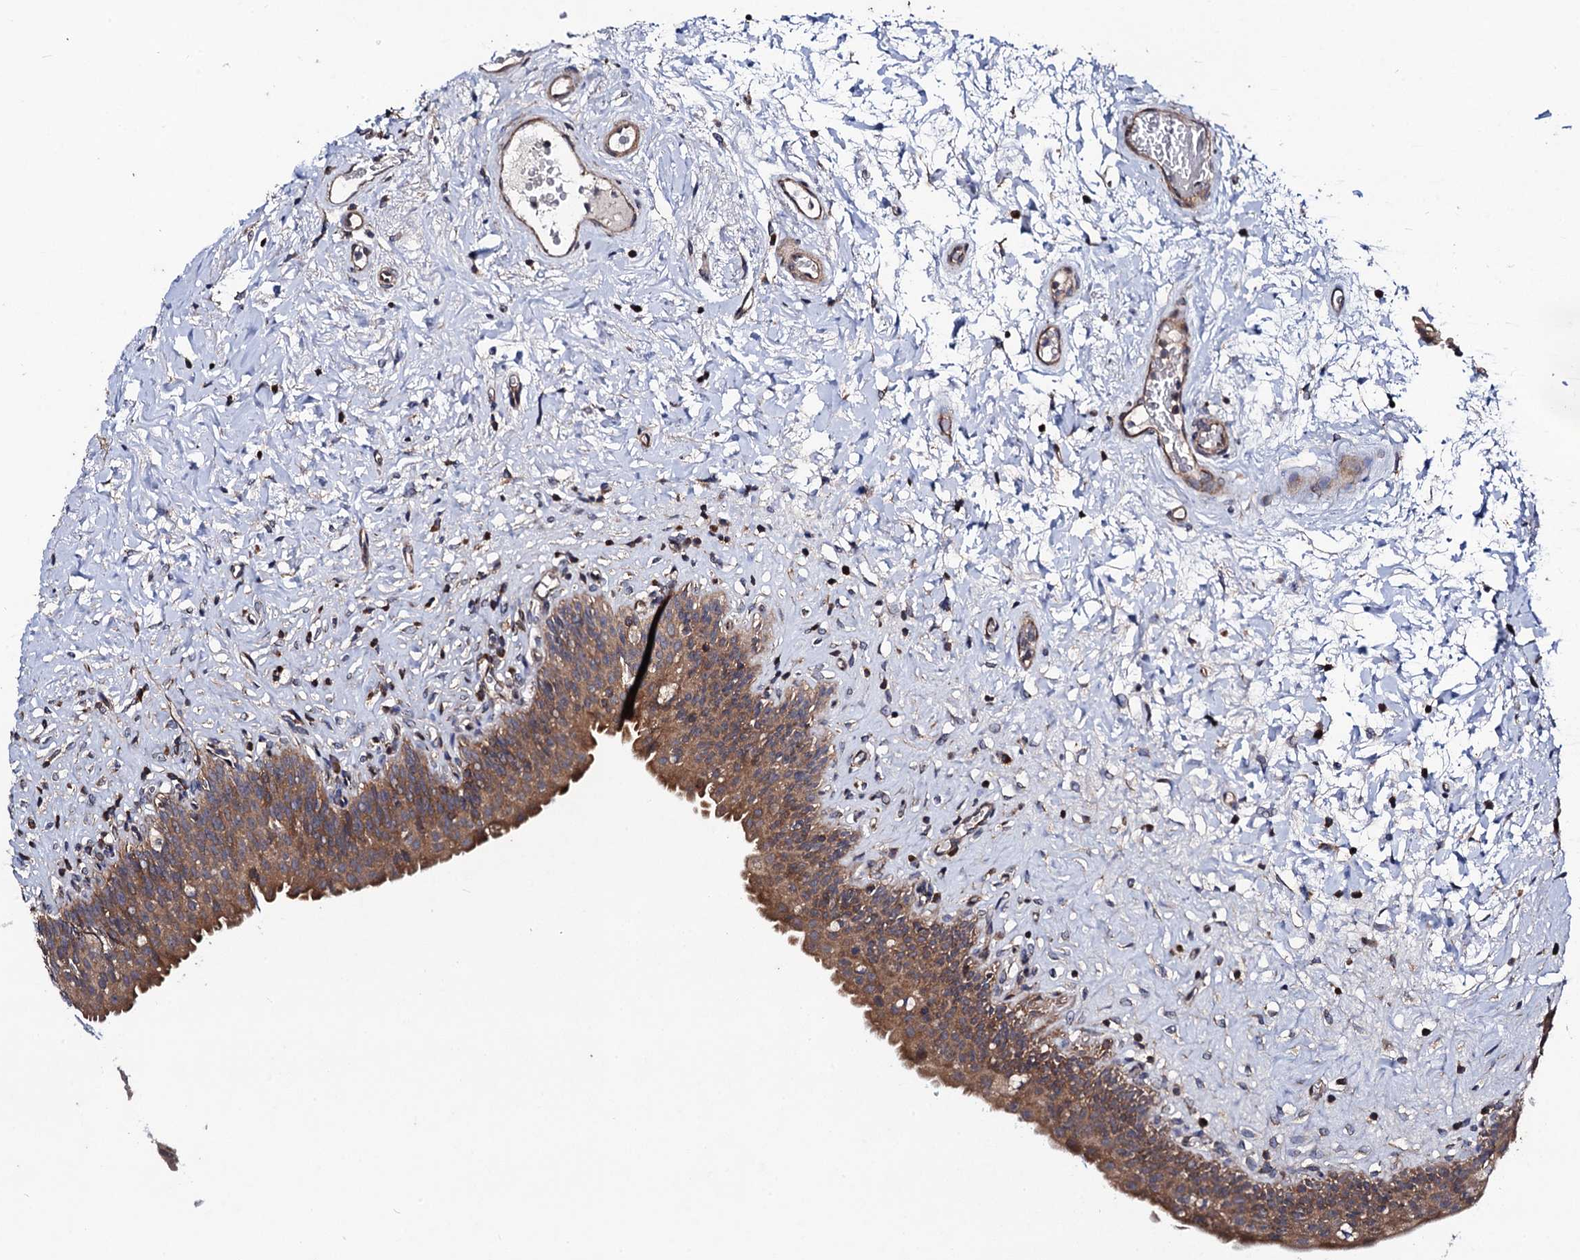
{"staining": {"intensity": "moderate", "quantity": ">75%", "location": "cytoplasmic/membranous"}, "tissue": "urinary bladder", "cell_type": "Urothelial cells", "image_type": "normal", "snomed": [{"axis": "morphology", "description": "Normal tissue, NOS"}, {"axis": "topography", "description": "Urinary bladder"}], "caption": "Immunohistochemistry (DAB (3,3'-diaminobenzidine)) staining of unremarkable urinary bladder displays moderate cytoplasmic/membranous protein staining in about >75% of urothelial cells.", "gene": "DYDC1", "patient": {"sex": "male", "age": 83}}